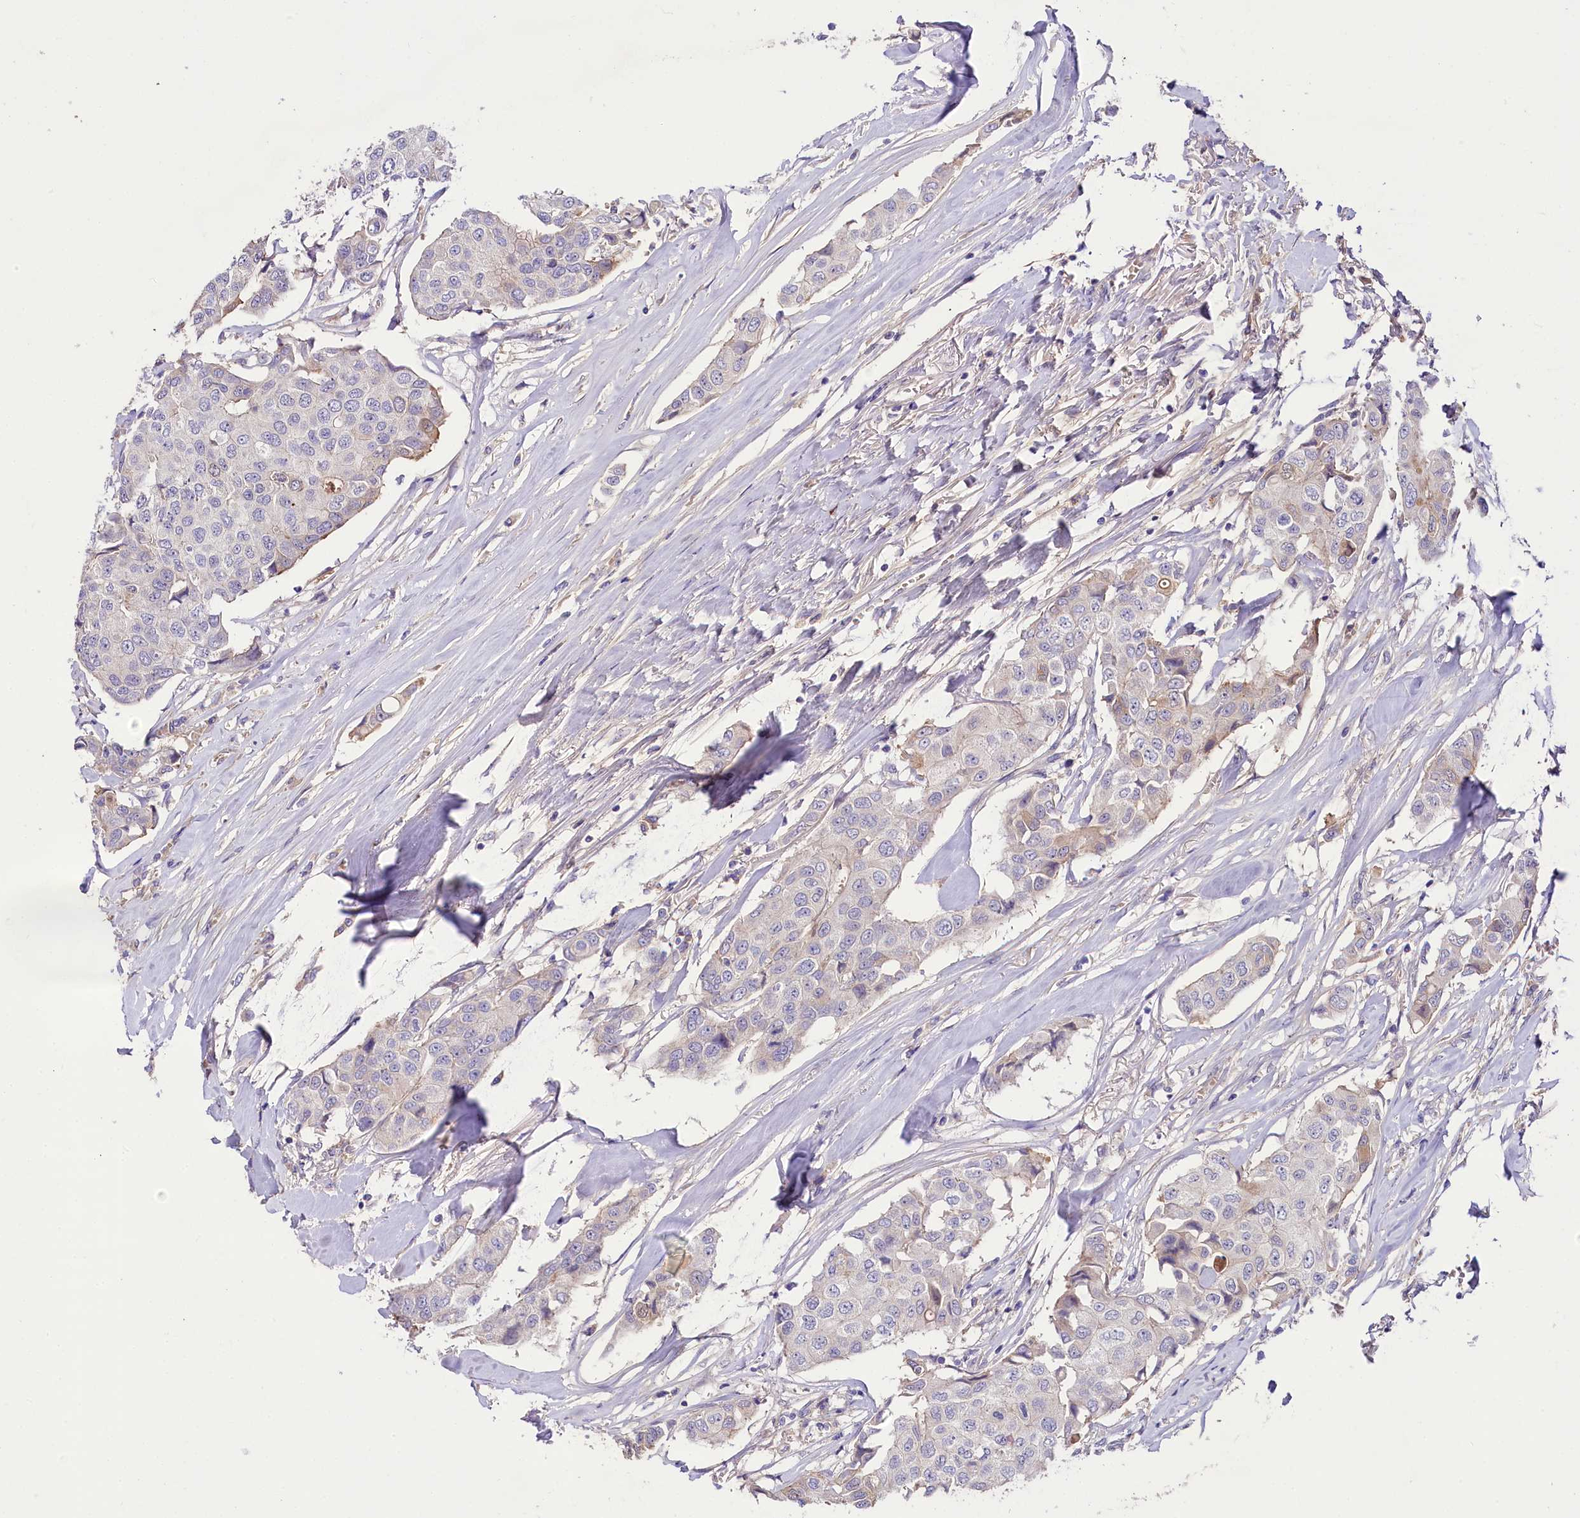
{"staining": {"intensity": "negative", "quantity": "none", "location": "none"}, "tissue": "breast cancer", "cell_type": "Tumor cells", "image_type": "cancer", "snomed": [{"axis": "morphology", "description": "Duct carcinoma"}, {"axis": "topography", "description": "Breast"}], "caption": "Immunohistochemistry of human invasive ductal carcinoma (breast) demonstrates no staining in tumor cells.", "gene": "PPP1R32", "patient": {"sex": "female", "age": 80}}